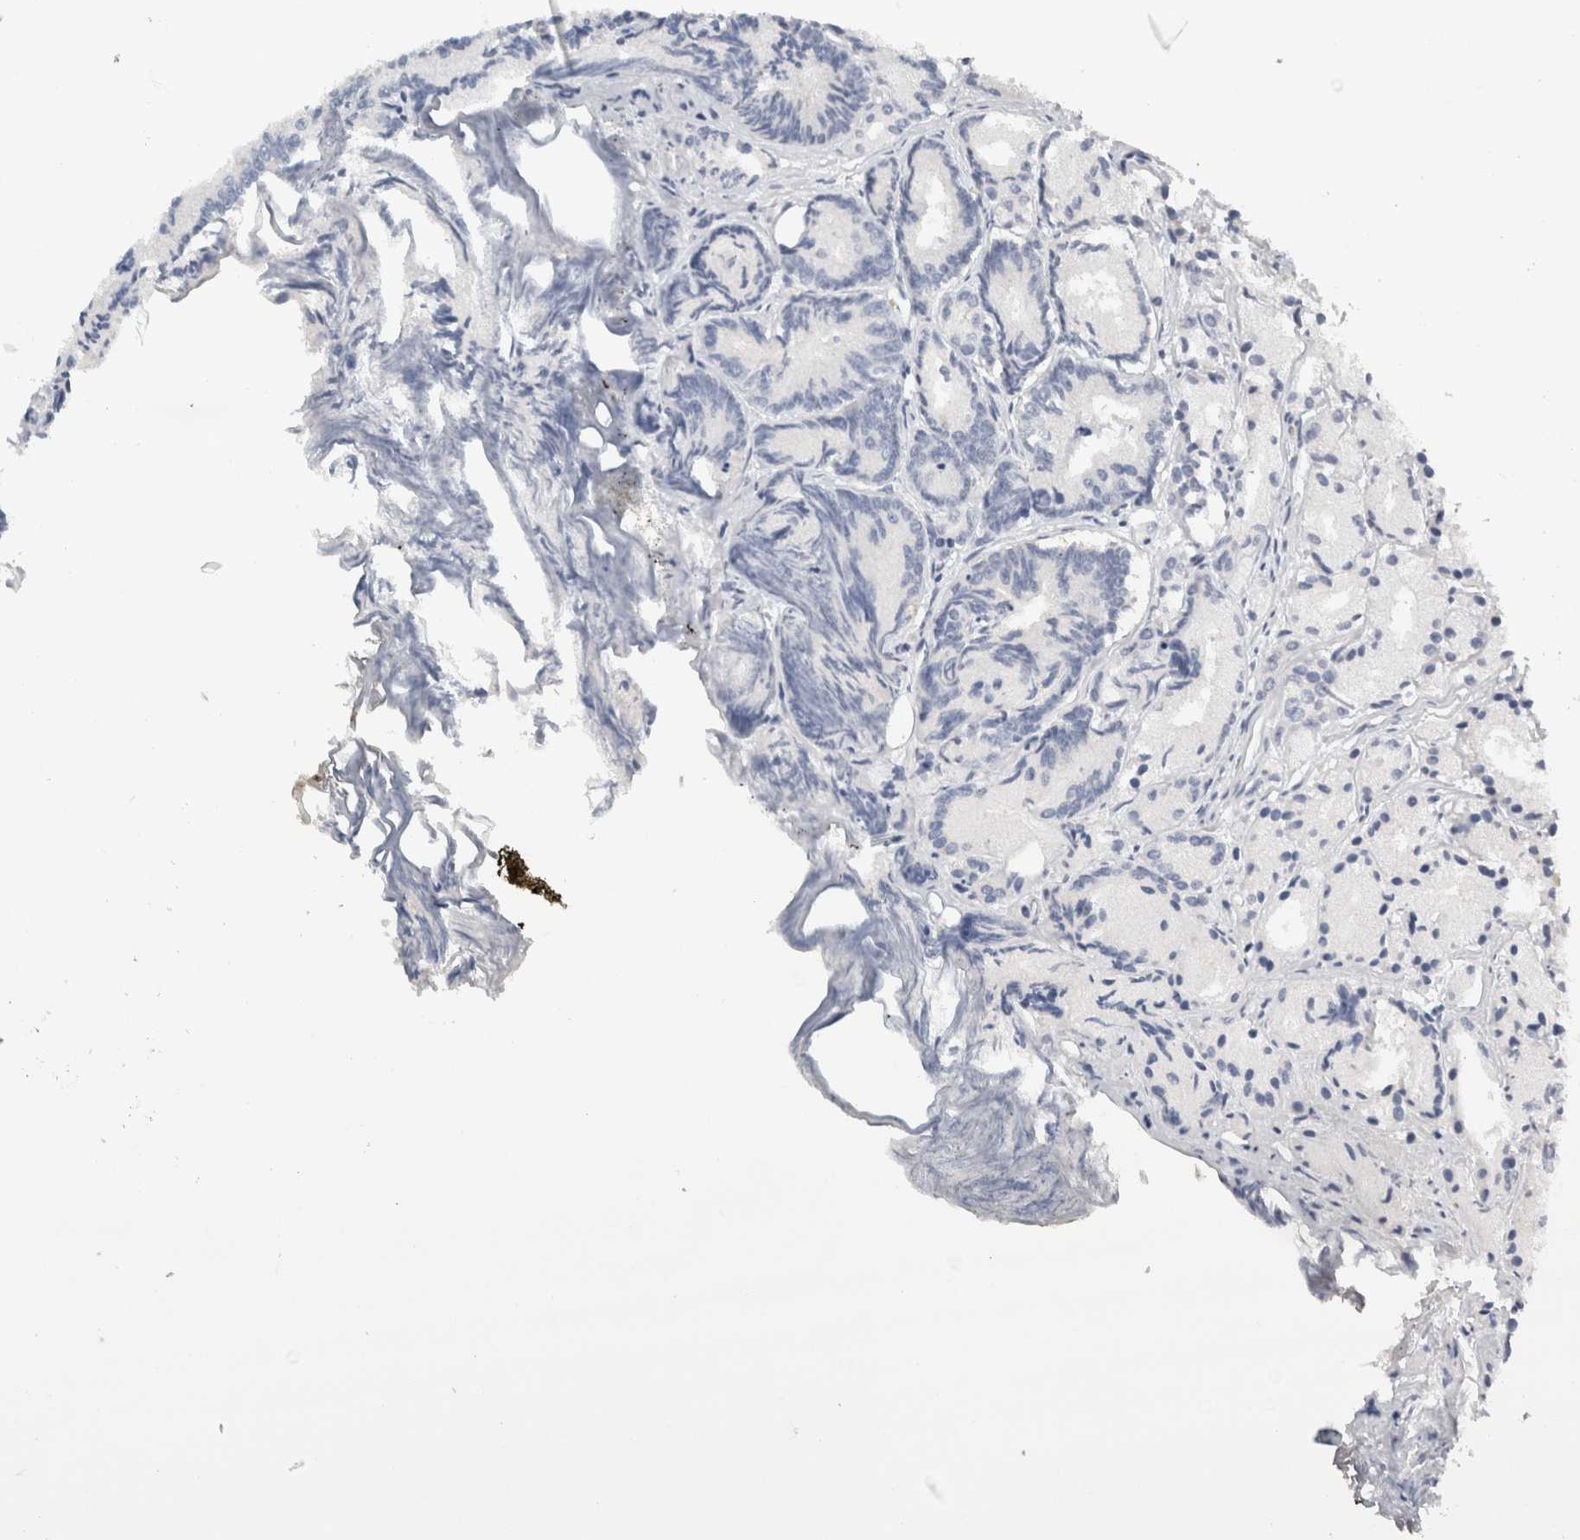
{"staining": {"intensity": "negative", "quantity": "none", "location": "none"}, "tissue": "prostate cancer", "cell_type": "Tumor cells", "image_type": "cancer", "snomed": [{"axis": "morphology", "description": "Adenocarcinoma, Low grade"}, {"axis": "topography", "description": "Prostate"}], "caption": "This photomicrograph is of adenocarcinoma (low-grade) (prostate) stained with immunohistochemistry (IHC) to label a protein in brown with the nuclei are counter-stained blue. There is no positivity in tumor cells.", "gene": "TSPAN8", "patient": {"sex": "male", "age": 72}}